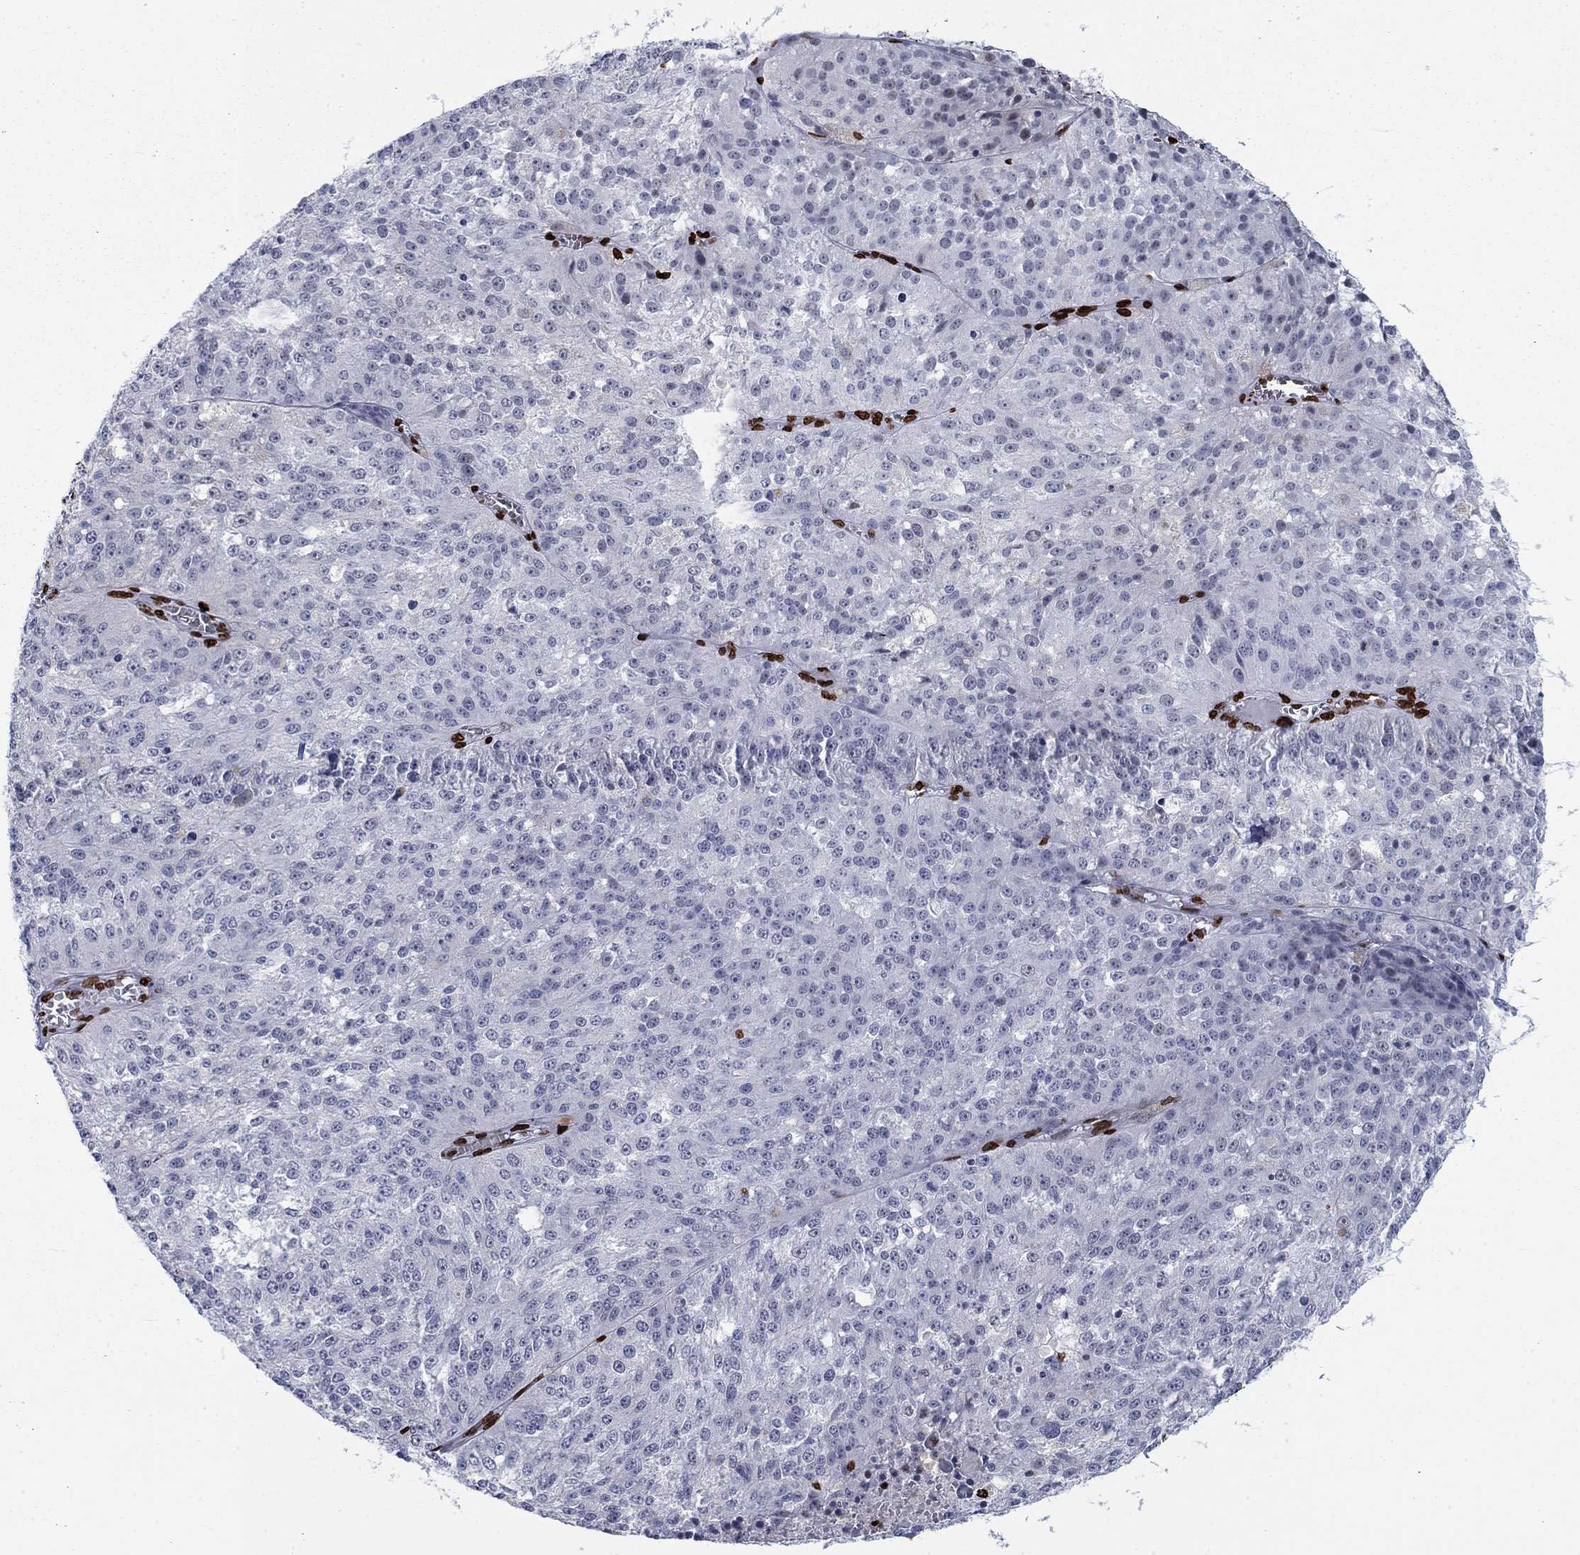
{"staining": {"intensity": "negative", "quantity": "none", "location": "none"}, "tissue": "melanoma", "cell_type": "Tumor cells", "image_type": "cancer", "snomed": [{"axis": "morphology", "description": "Malignant melanoma, Metastatic site"}, {"axis": "topography", "description": "Lymph node"}], "caption": "Immunohistochemistry of human malignant melanoma (metastatic site) displays no staining in tumor cells.", "gene": "H1-5", "patient": {"sex": "female", "age": 64}}